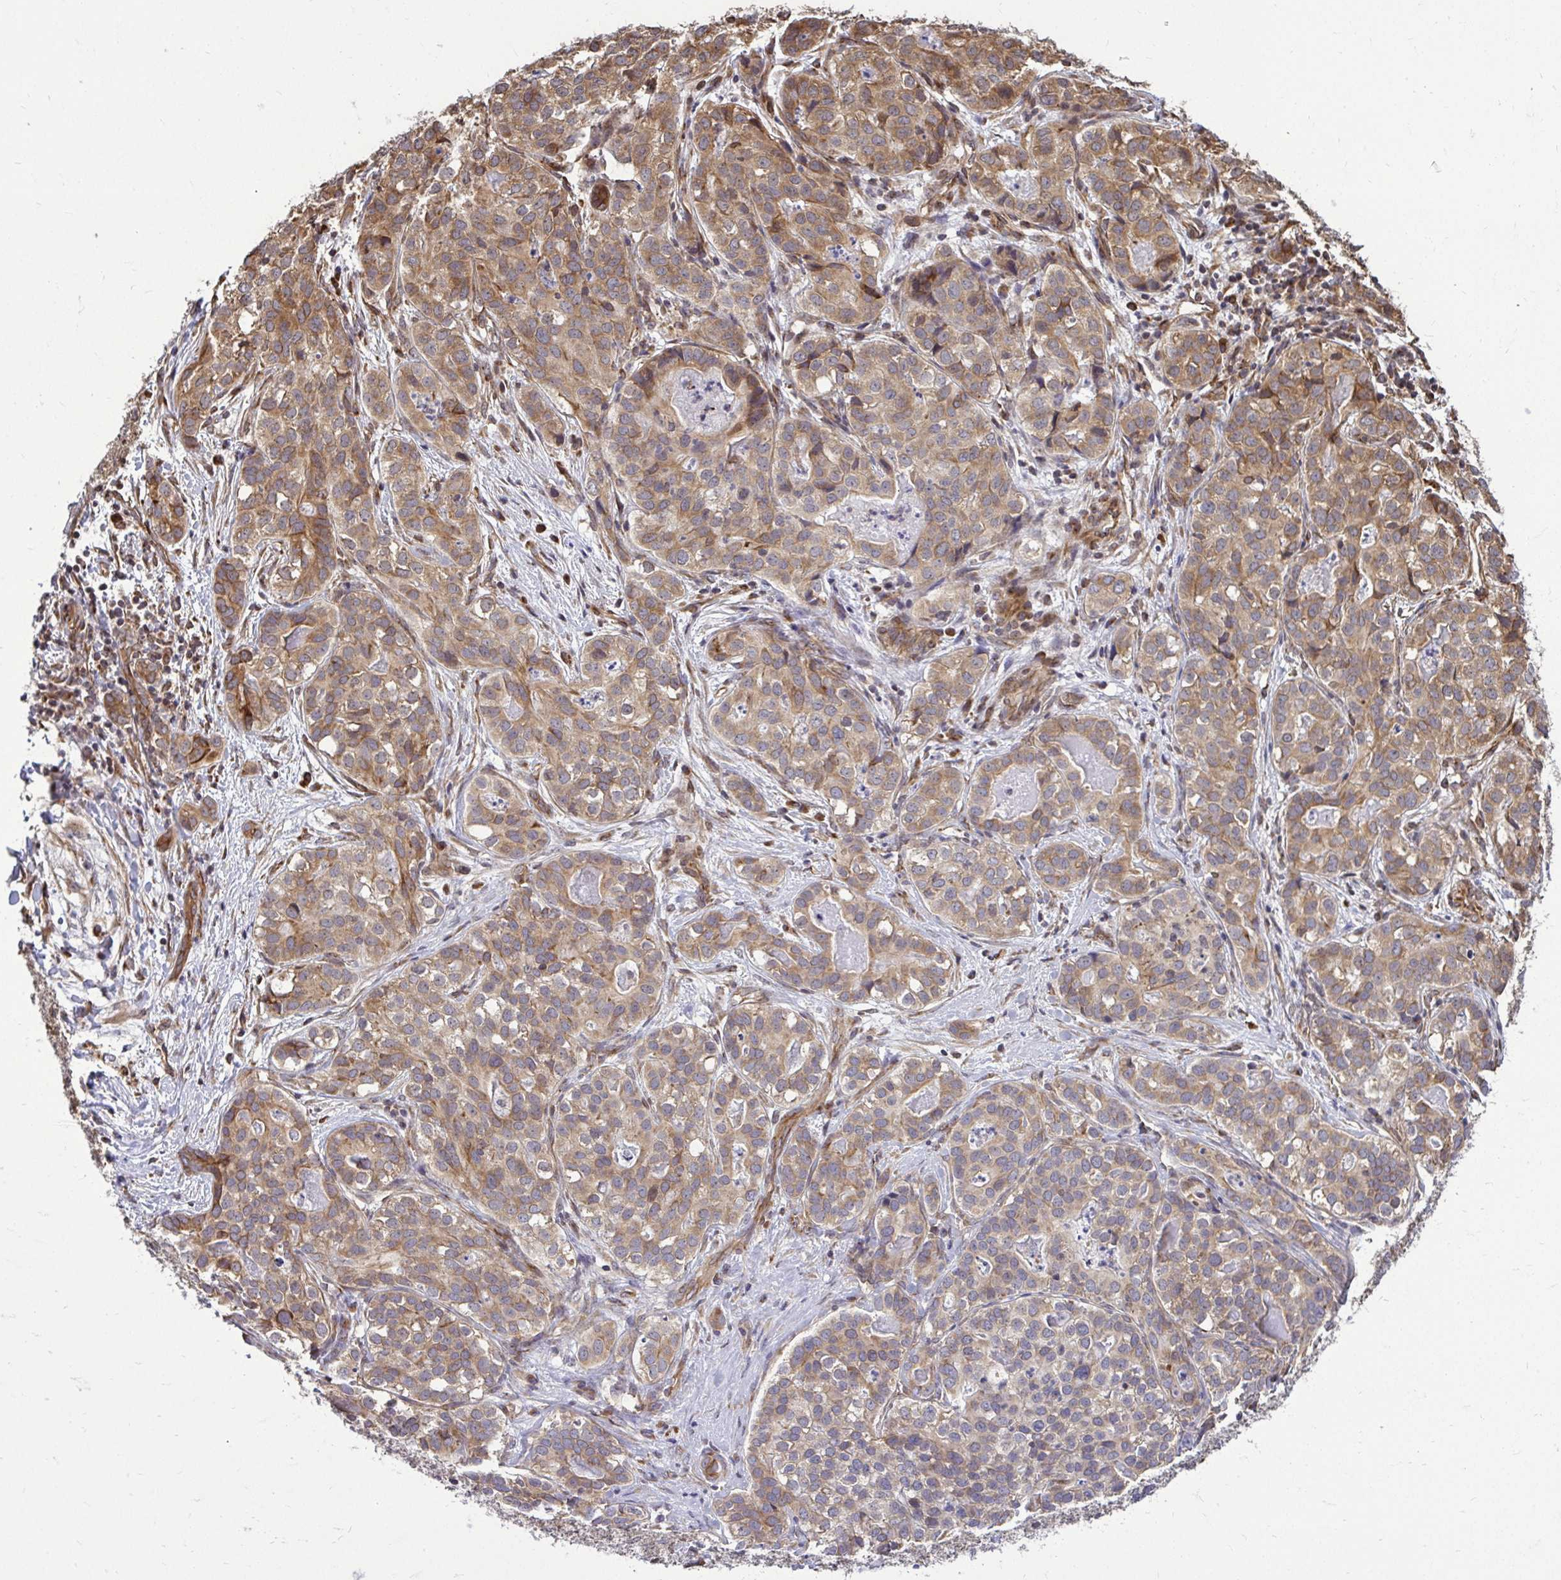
{"staining": {"intensity": "weak", "quantity": ">75%", "location": "cytoplasmic/membranous"}, "tissue": "liver cancer", "cell_type": "Tumor cells", "image_type": "cancer", "snomed": [{"axis": "morphology", "description": "Cholangiocarcinoma"}, {"axis": "topography", "description": "Liver"}], "caption": "The immunohistochemical stain labels weak cytoplasmic/membranous staining in tumor cells of liver cancer (cholangiocarcinoma) tissue.", "gene": "FMR1", "patient": {"sex": "male", "age": 56}}